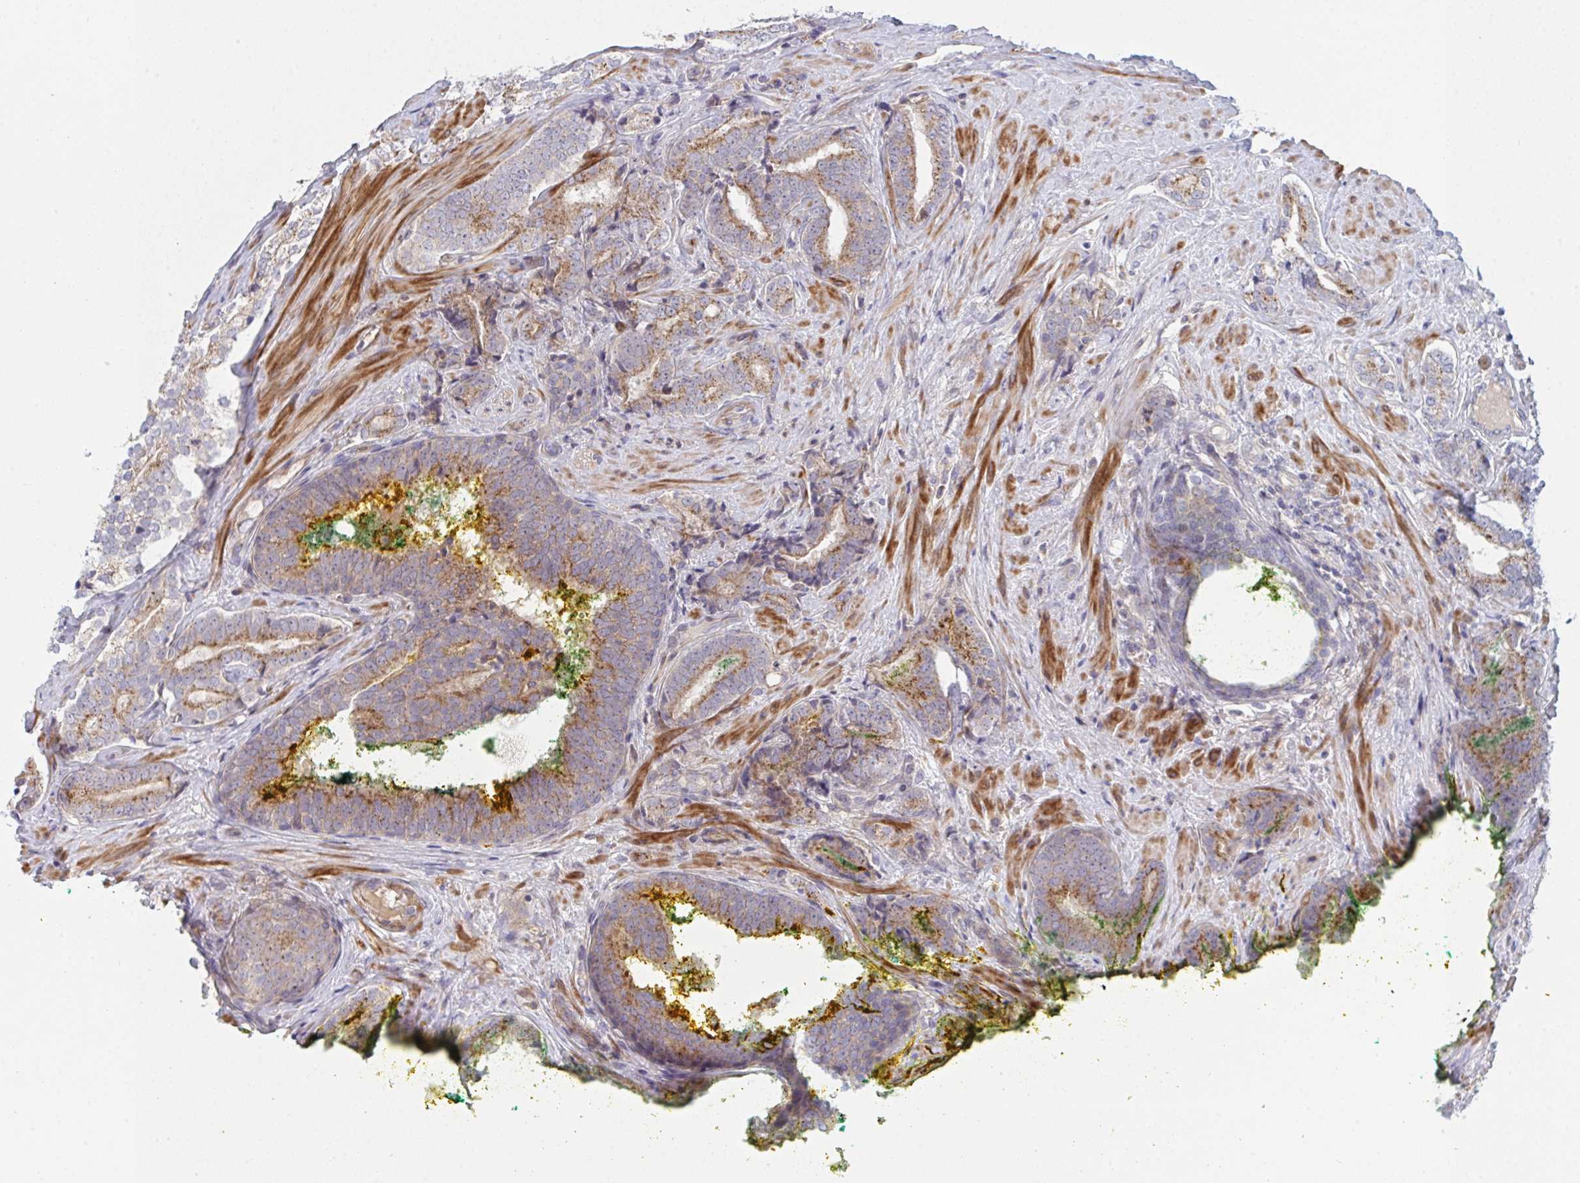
{"staining": {"intensity": "moderate", "quantity": ">75%", "location": "cytoplasmic/membranous"}, "tissue": "prostate cancer", "cell_type": "Tumor cells", "image_type": "cancer", "snomed": [{"axis": "morphology", "description": "Adenocarcinoma, High grade"}, {"axis": "topography", "description": "Prostate"}], "caption": "High-magnification brightfield microscopy of prostate cancer (high-grade adenocarcinoma) stained with DAB (3,3'-diaminobenzidine) (brown) and counterstained with hematoxylin (blue). tumor cells exhibit moderate cytoplasmic/membranous expression is identified in approximately>75% of cells.", "gene": "TNFSF4", "patient": {"sex": "male", "age": 72}}